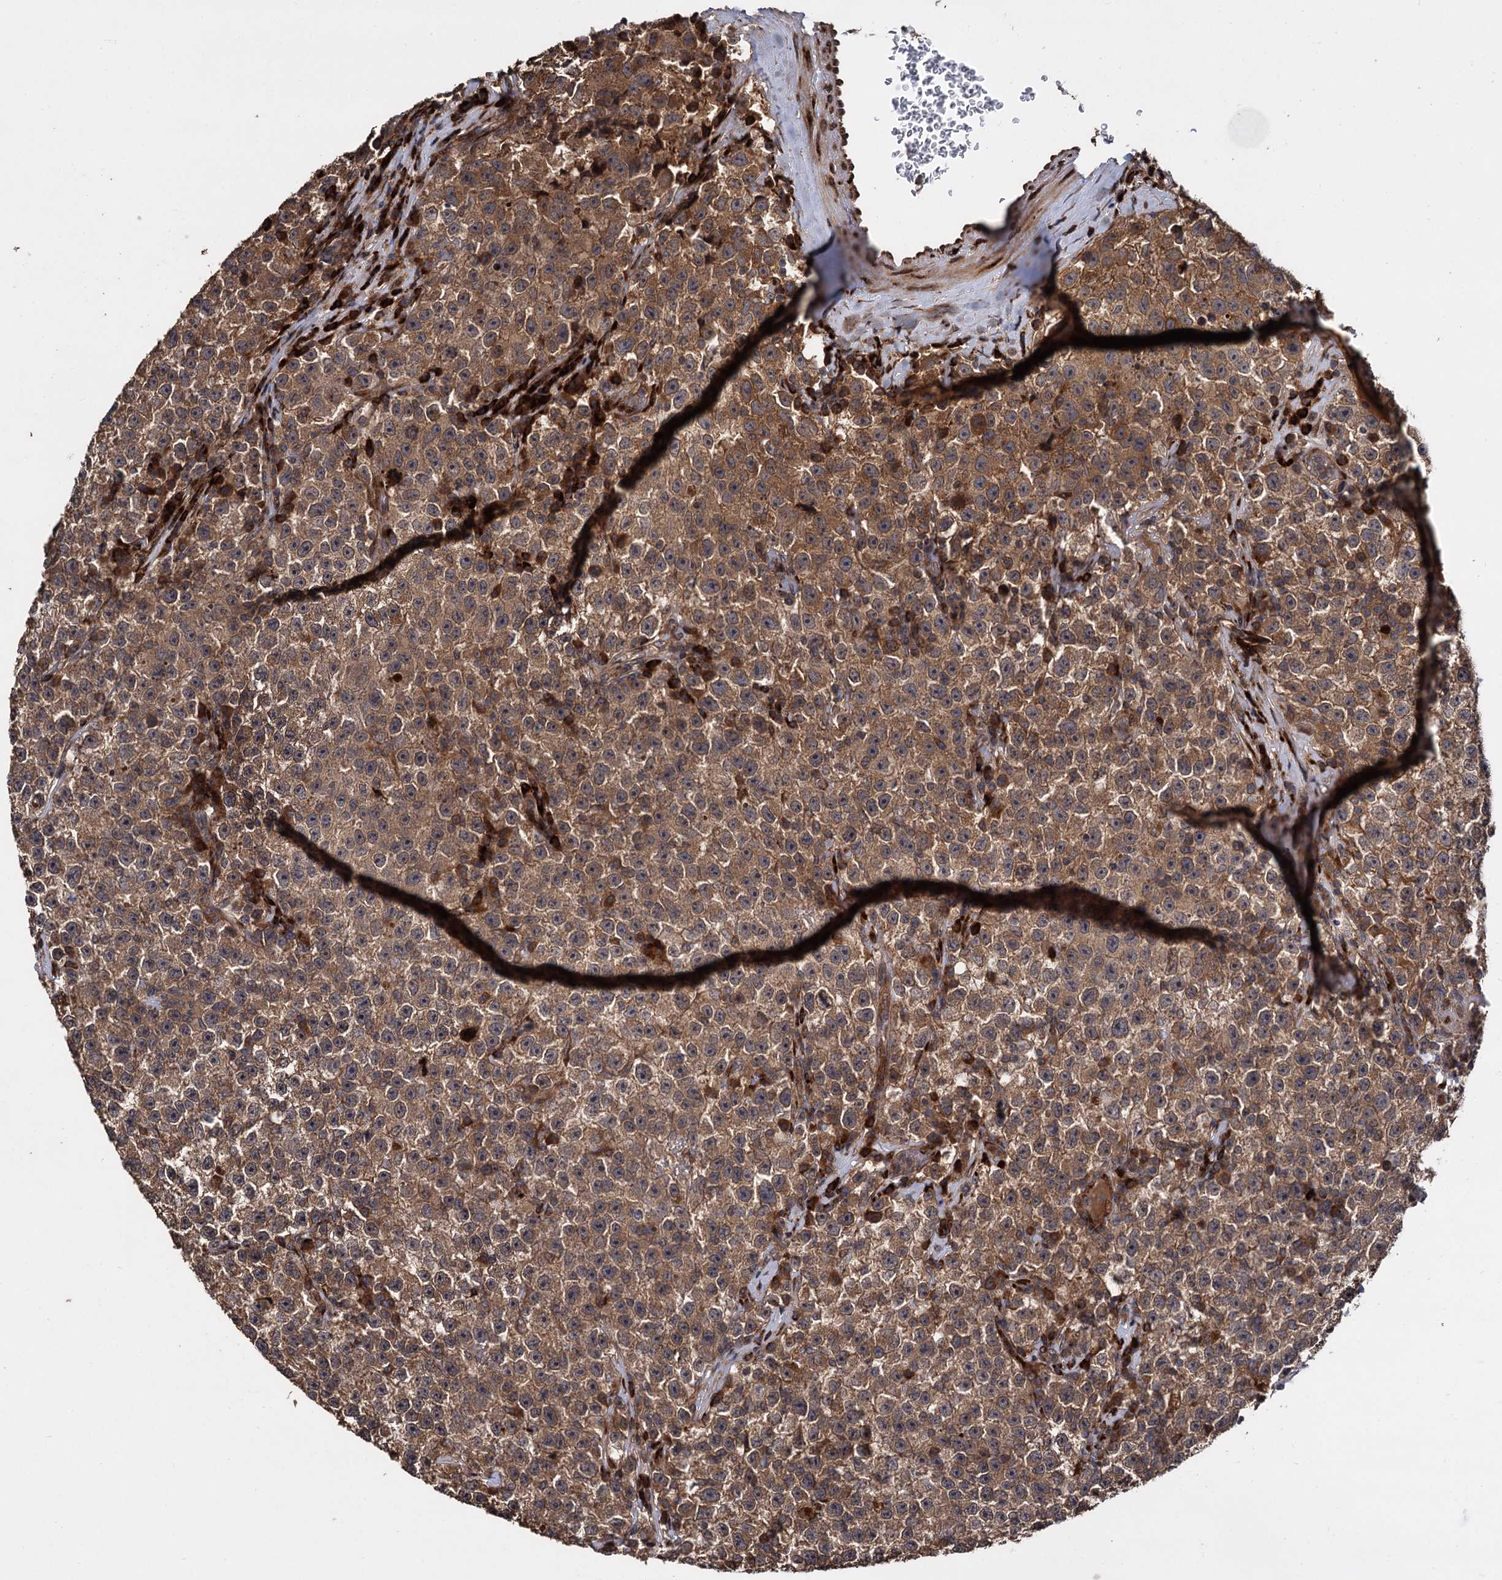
{"staining": {"intensity": "moderate", "quantity": ">75%", "location": "cytoplasmic/membranous"}, "tissue": "testis cancer", "cell_type": "Tumor cells", "image_type": "cancer", "snomed": [{"axis": "morphology", "description": "Seminoma, NOS"}, {"axis": "topography", "description": "Testis"}], "caption": "Testis seminoma stained with DAB (3,3'-diaminobenzidine) immunohistochemistry (IHC) exhibits medium levels of moderate cytoplasmic/membranous positivity in approximately >75% of tumor cells. The protein is shown in brown color, while the nuclei are stained blue.", "gene": "INPPL1", "patient": {"sex": "male", "age": 22}}